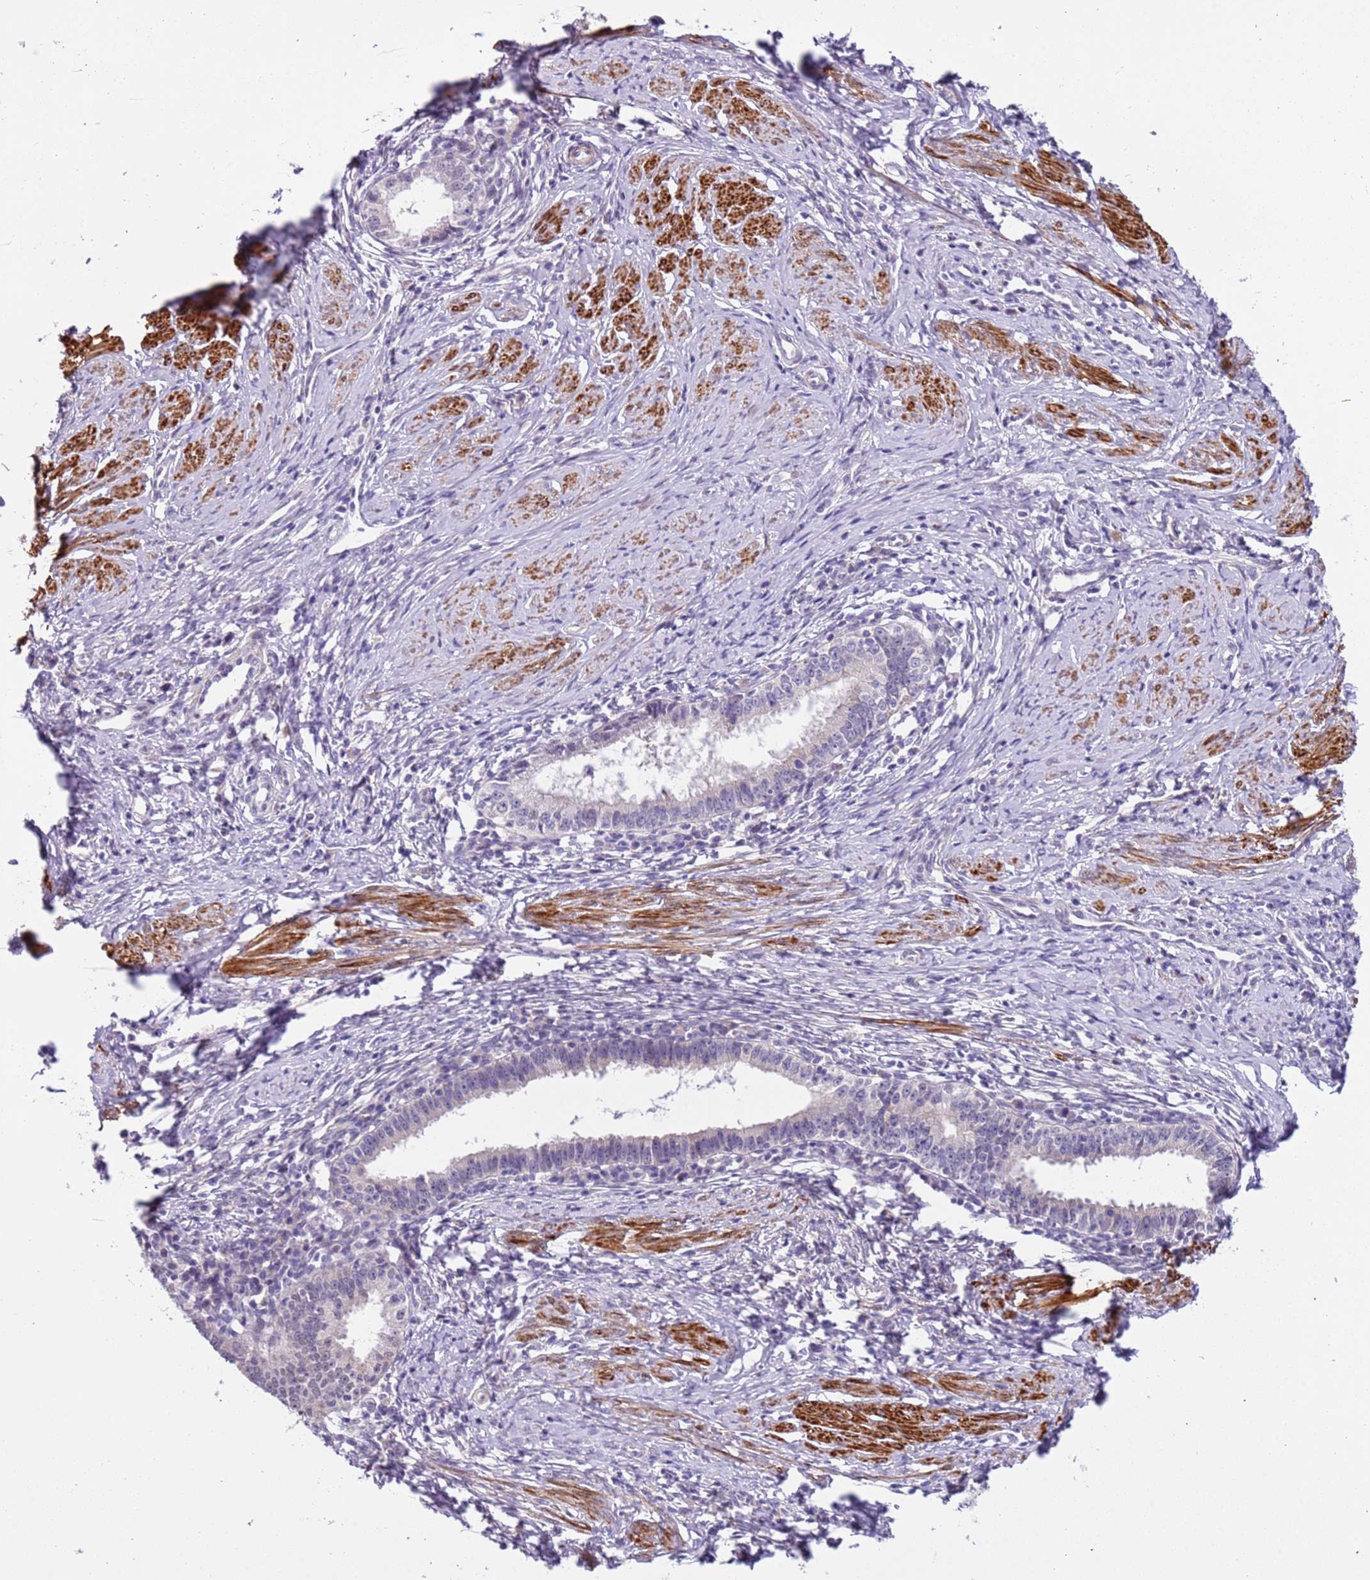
{"staining": {"intensity": "negative", "quantity": "none", "location": "none"}, "tissue": "cervical cancer", "cell_type": "Tumor cells", "image_type": "cancer", "snomed": [{"axis": "morphology", "description": "Adenocarcinoma, NOS"}, {"axis": "topography", "description": "Cervix"}], "caption": "Immunohistochemical staining of cervical cancer shows no significant staining in tumor cells.", "gene": "PLEKHH1", "patient": {"sex": "female", "age": 36}}